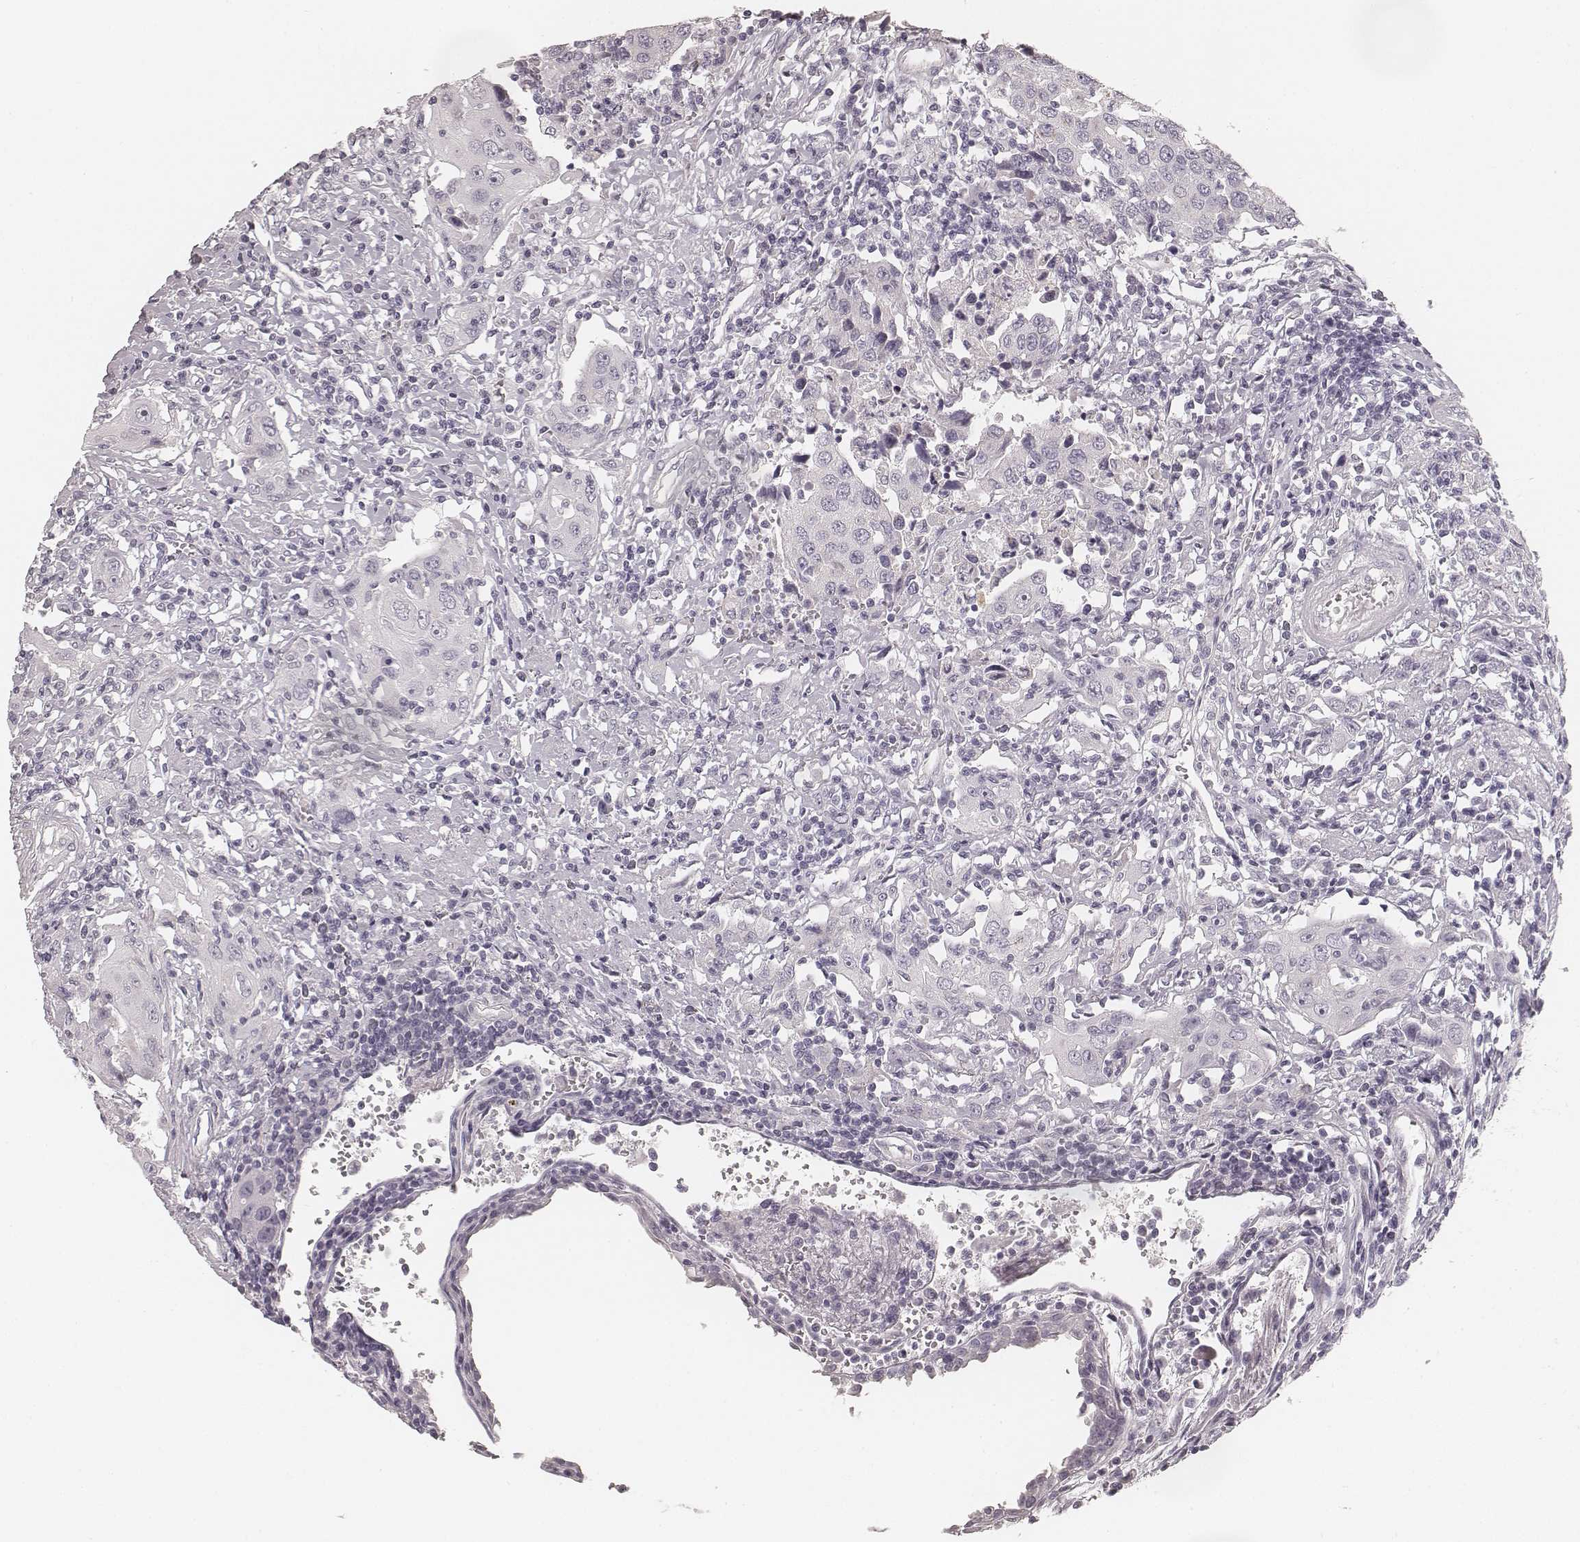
{"staining": {"intensity": "negative", "quantity": "none", "location": "none"}, "tissue": "urothelial cancer", "cell_type": "Tumor cells", "image_type": "cancer", "snomed": [{"axis": "morphology", "description": "Urothelial carcinoma, High grade"}, {"axis": "topography", "description": "Urinary bladder"}], "caption": "High magnification brightfield microscopy of urothelial carcinoma (high-grade) stained with DAB (3,3'-diaminobenzidine) (brown) and counterstained with hematoxylin (blue): tumor cells show no significant staining.", "gene": "HNF4G", "patient": {"sex": "female", "age": 85}}